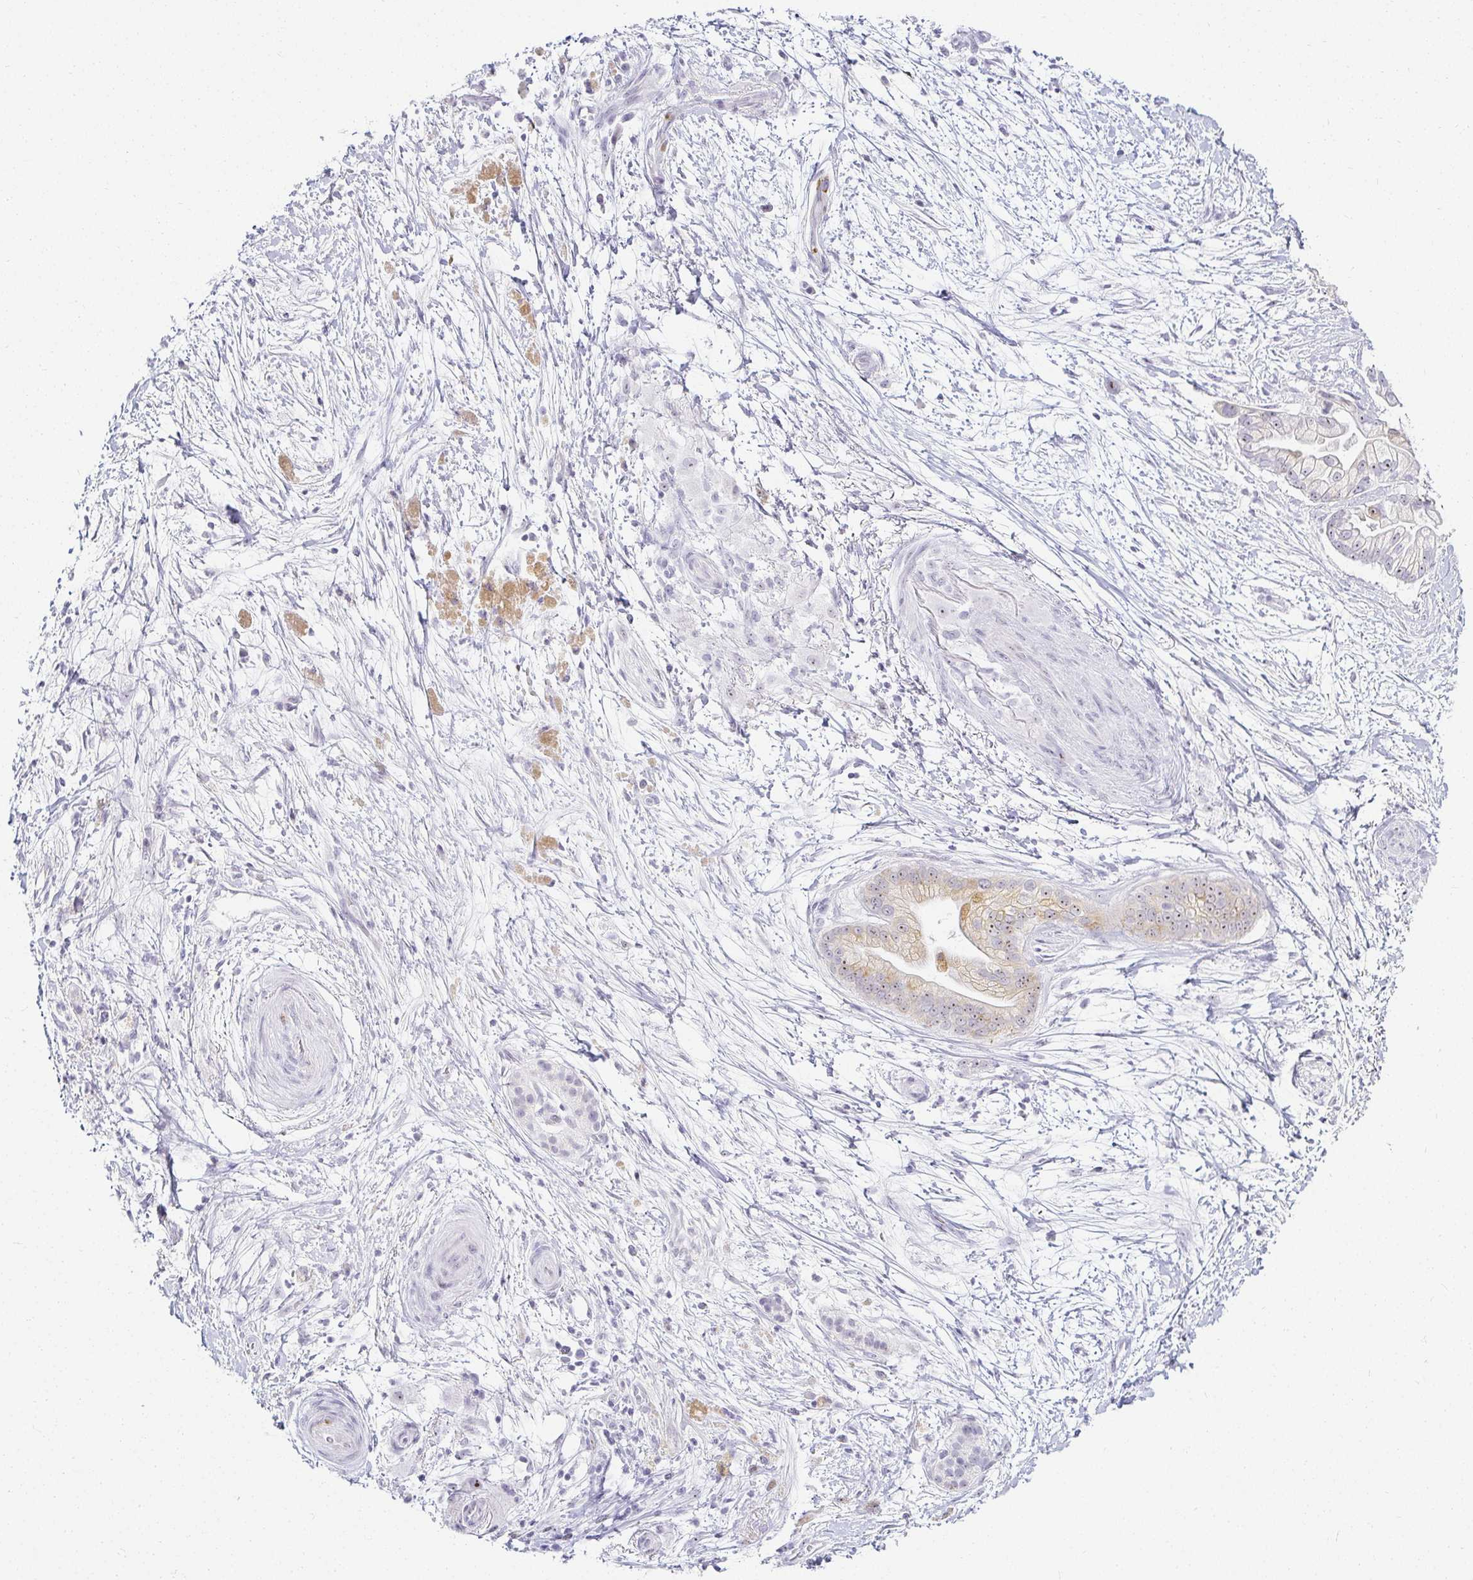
{"staining": {"intensity": "moderate", "quantity": "<25%", "location": "cytoplasmic/membranous"}, "tissue": "pancreatic cancer", "cell_type": "Tumor cells", "image_type": "cancer", "snomed": [{"axis": "morphology", "description": "Adenocarcinoma, NOS"}, {"axis": "topography", "description": "Pancreas"}], "caption": "Immunohistochemical staining of human pancreatic cancer (adenocarcinoma) demonstrates low levels of moderate cytoplasmic/membranous expression in about <25% of tumor cells.", "gene": "ACAN", "patient": {"sex": "female", "age": 69}}